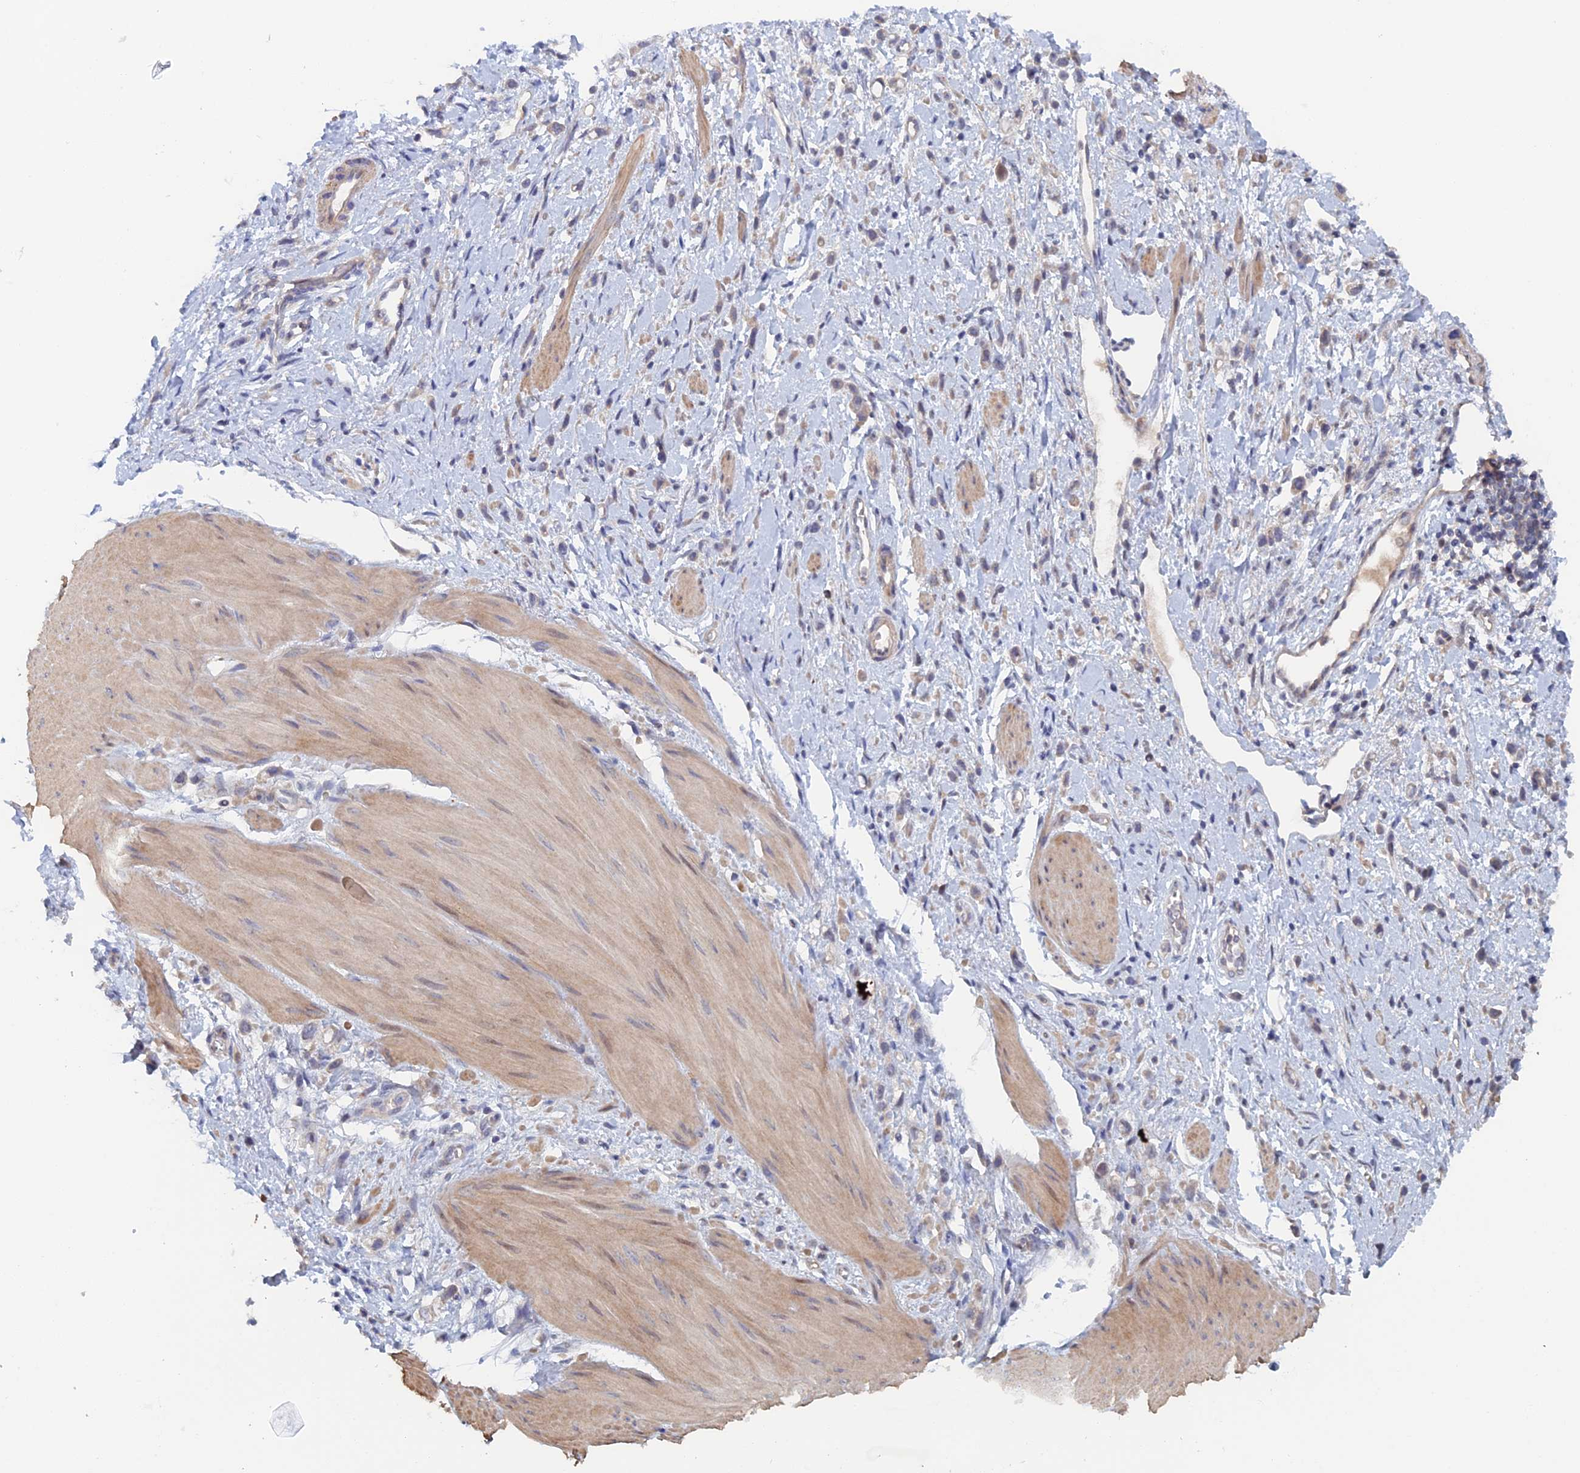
{"staining": {"intensity": "negative", "quantity": "none", "location": "none"}, "tissue": "stomach cancer", "cell_type": "Tumor cells", "image_type": "cancer", "snomed": [{"axis": "morphology", "description": "Adenocarcinoma, NOS"}, {"axis": "topography", "description": "Stomach"}], "caption": "Tumor cells are negative for brown protein staining in adenocarcinoma (stomach).", "gene": "ELOVL6", "patient": {"sex": "female", "age": 65}}